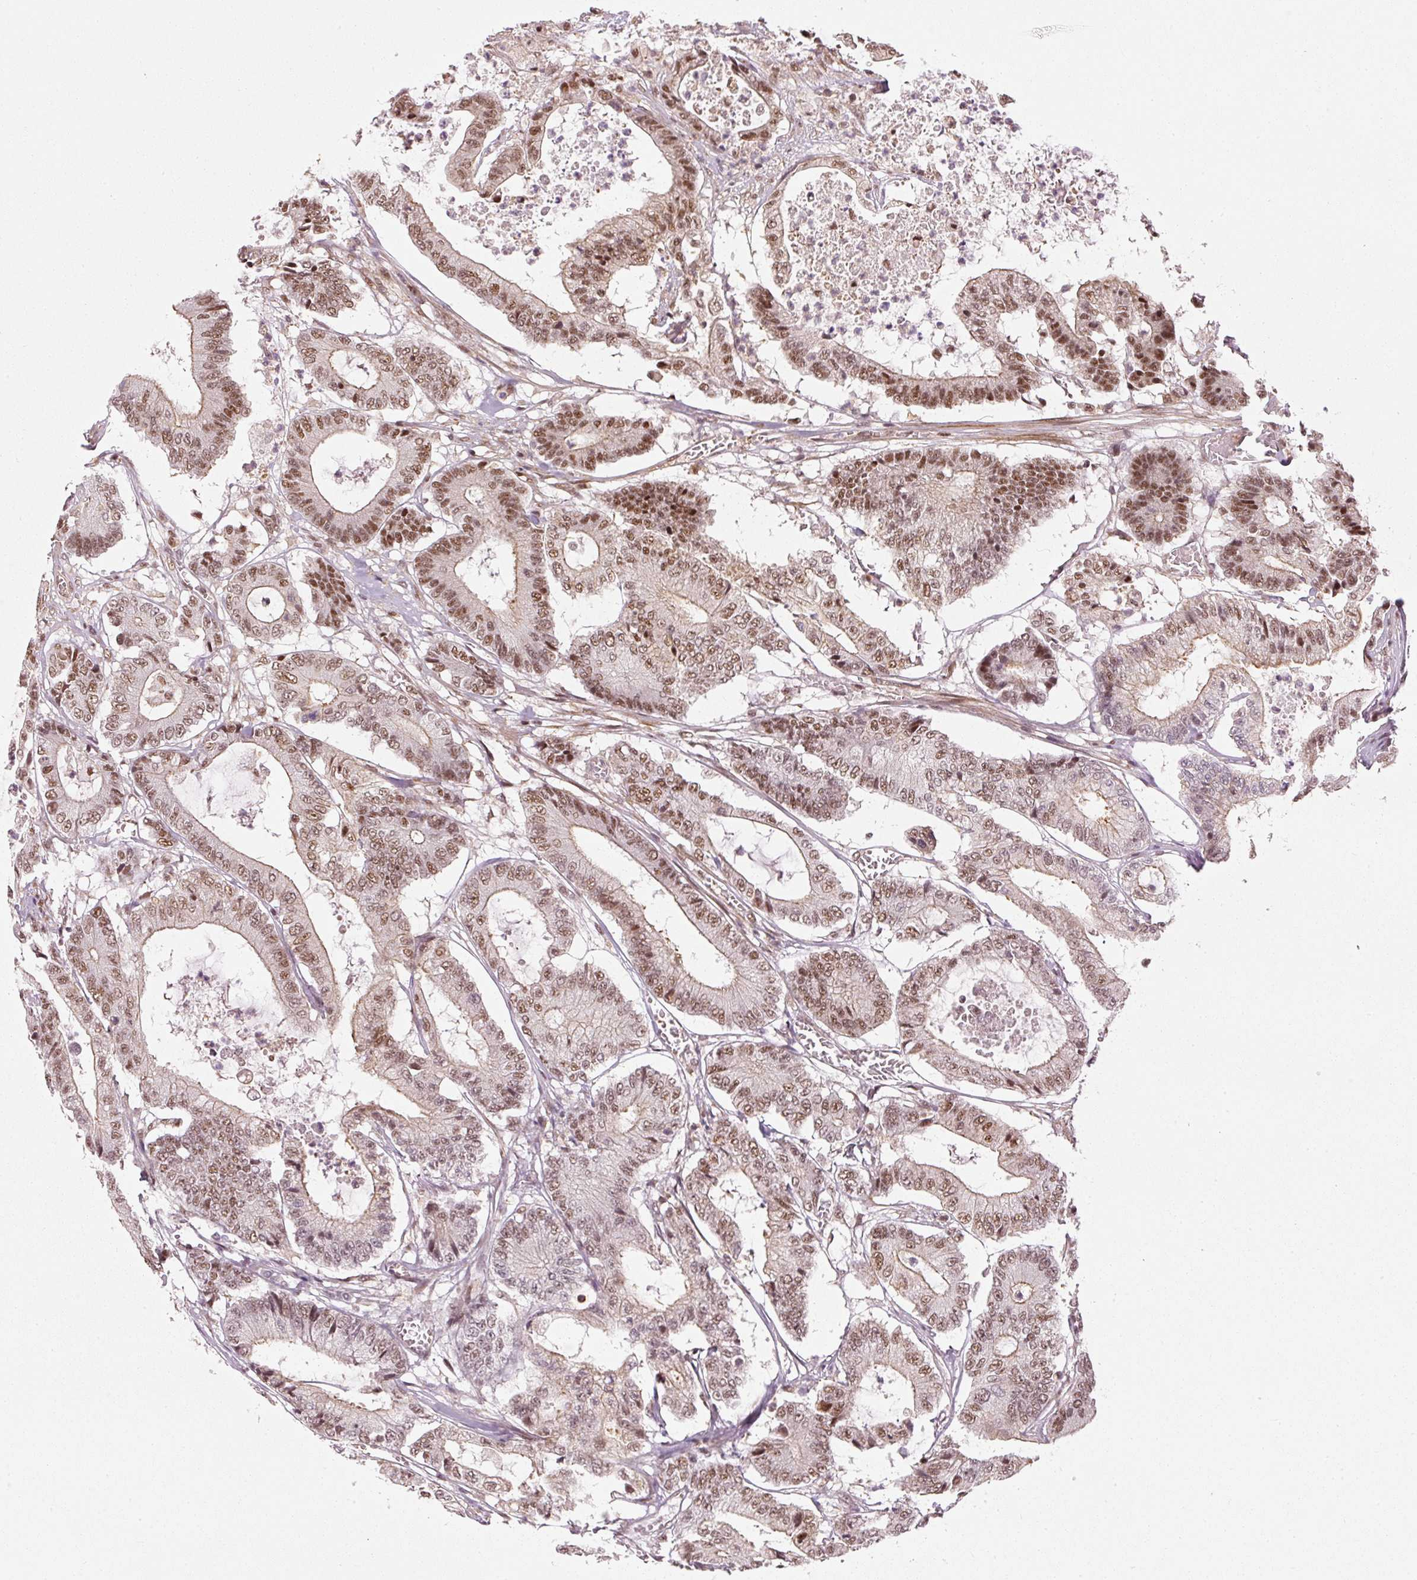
{"staining": {"intensity": "moderate", "quantity": ">75%", "location": "nuclear"}, "tissue": "colorectal cancer", "cell_type": "Tumor cells", "image_type": "cancer", "snomed": [{"axis": "morphology", "description": "Adenocarcinoma, NOS"}, {"axis": "topography", "description": "Colon"}], "caption": "Adenocarcinoma (colorectal) was stained to show a protein in brown. There is medium levels of moderate nuclear expression in approximately >75% of tumor cells.", "gene": "THOC6", "patient": {"sex": "female", "age": 84}}